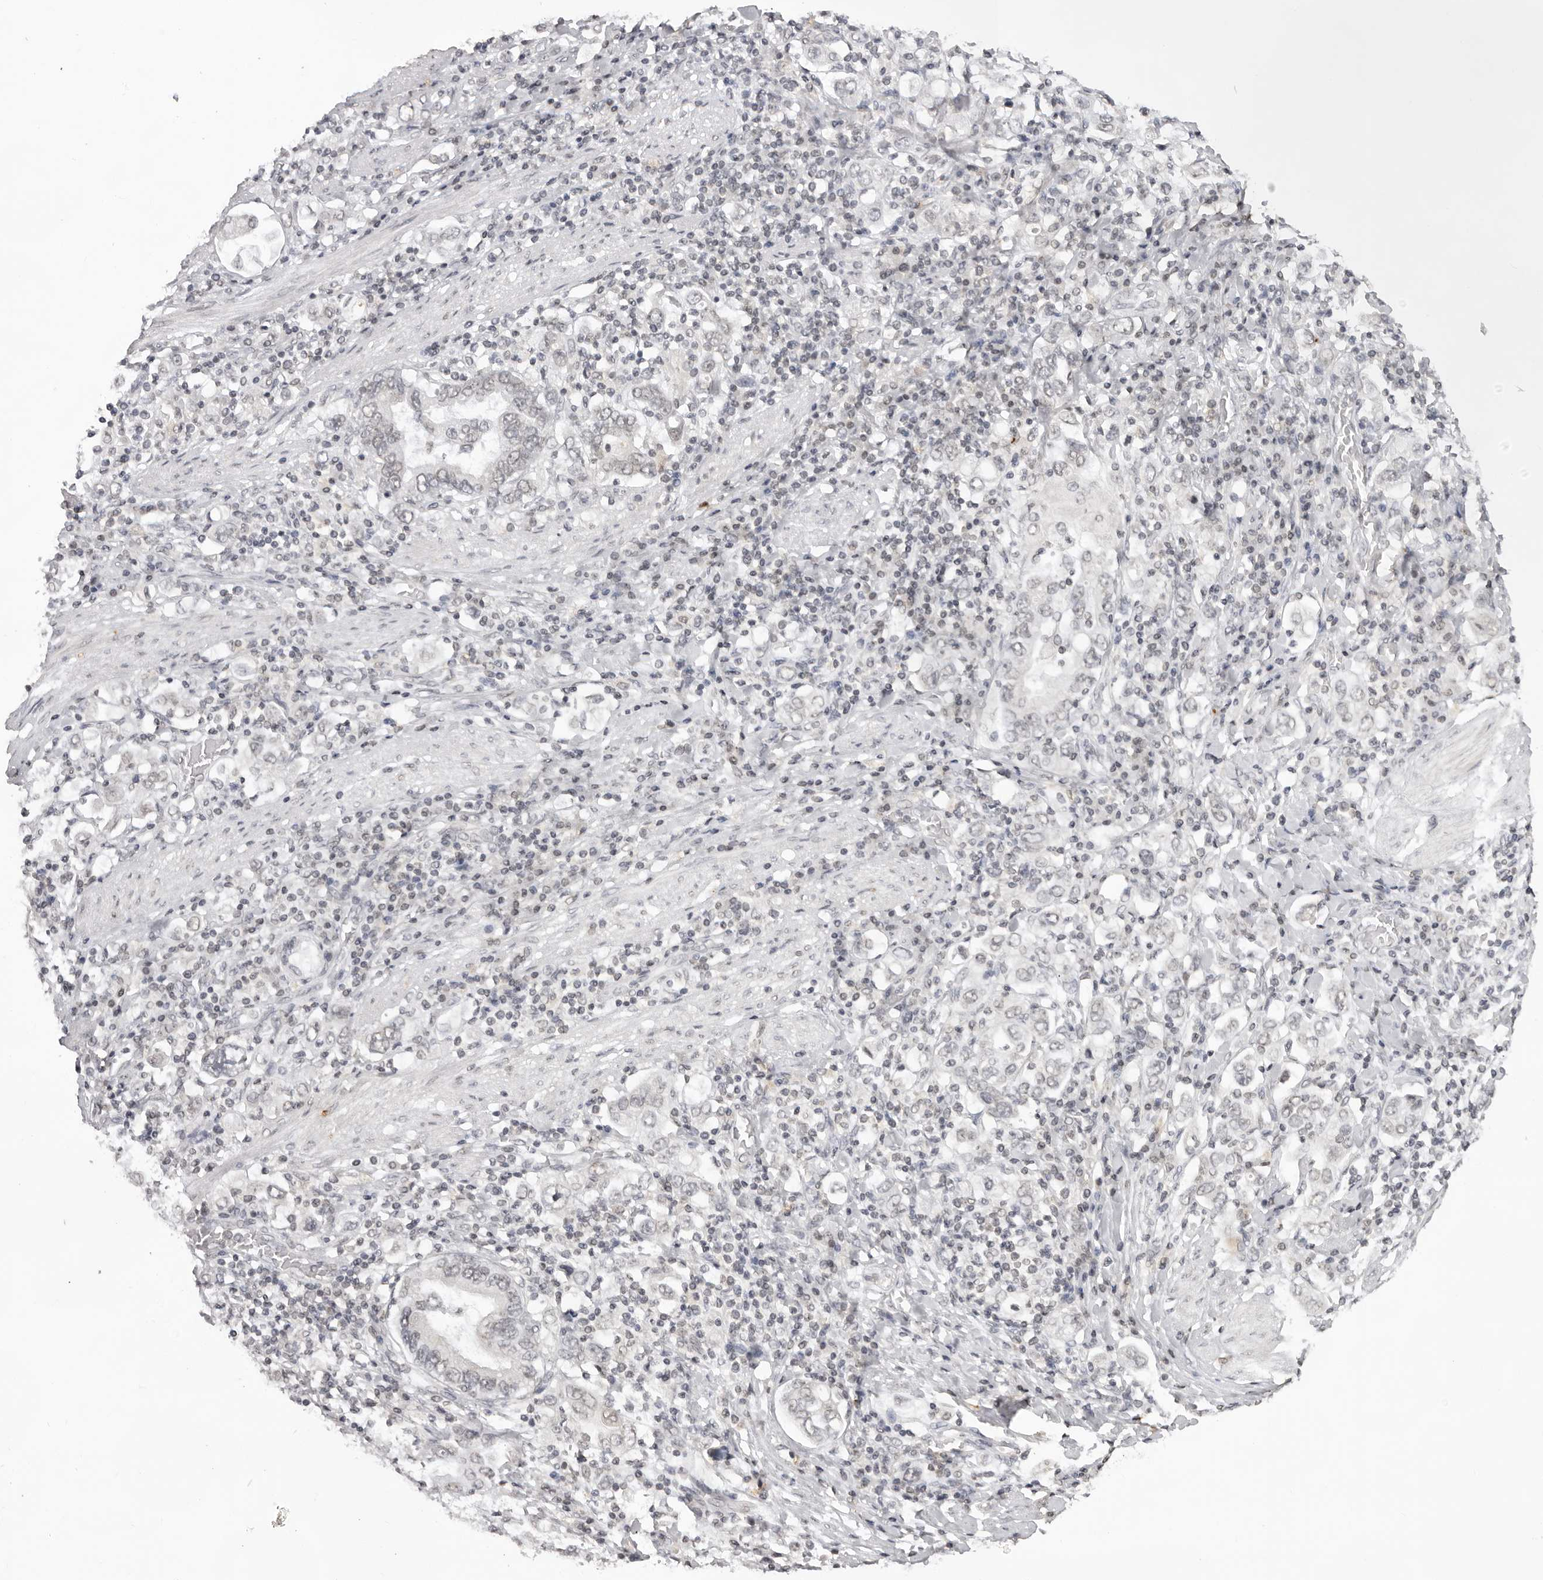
{"staining": {"intensity": "negative", "quantity": "none", "location": "none"}, "tissue": "stomach cancer", "cell_type": "Tumor cells", "image_type": "cancer", "snomed": [{"axis": "morphology", "description": "Adenocarcinoma, NOS"}, {"axis": "topography", "description": "Stomach, upper"}], "caption": "Photomicrograph shows no protein positivity in tumor cells of adenocarcinoma (stomach) tissue. The staining was performed using DAB to visualize the protein expression in brown, while the nuclei were stained in blue with hematoxylin (Magnification: 20x).", "gene": "NTM", "patient": {"sex": "male", "age": 62}}